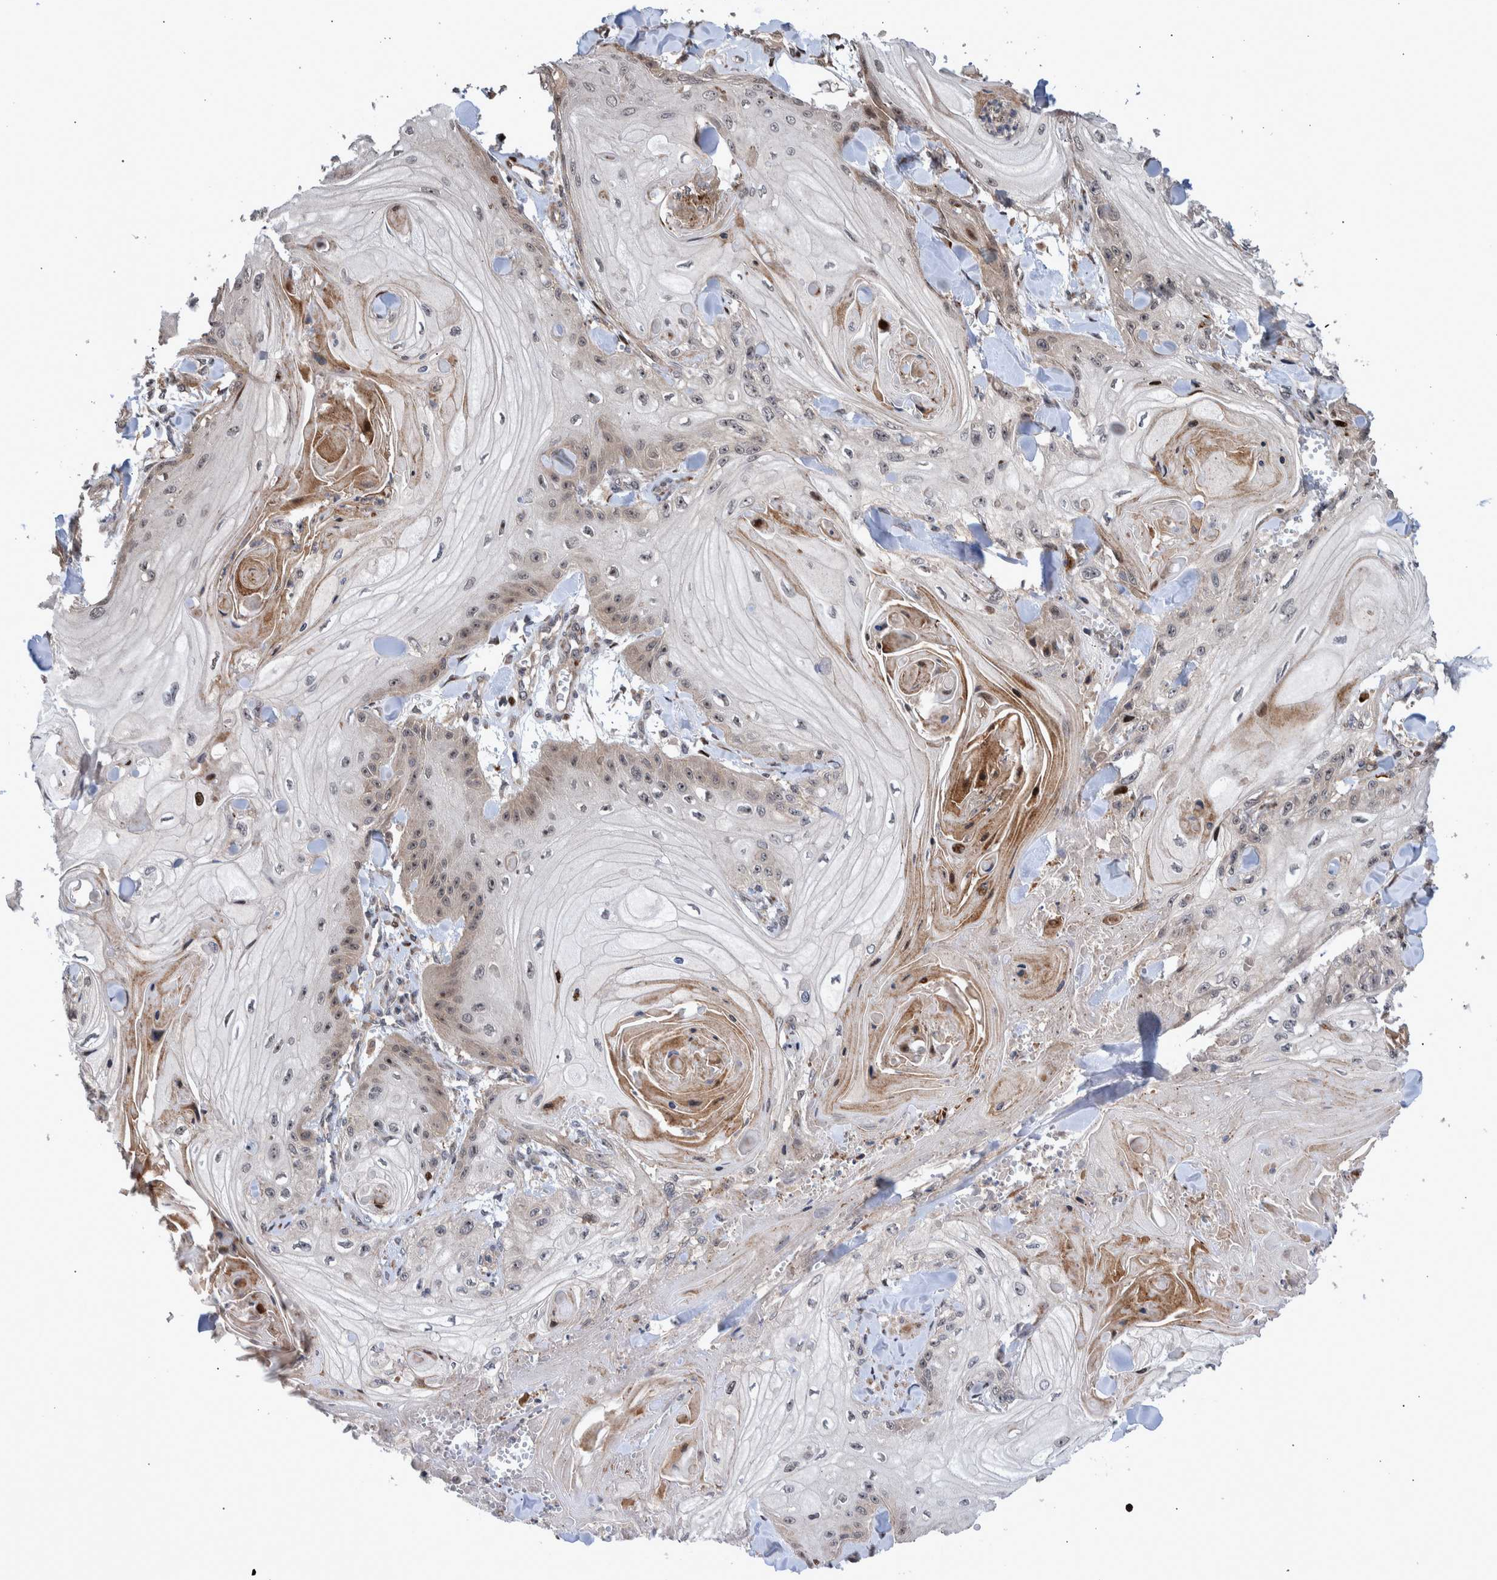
{"staining": {"intensity": "negative", "quantity": "none", "location": "none"}, "tissue": "skin cancer", "cell_type": "Tumor cells", "image_type": "cancer", "snomed": [{"axis": "morphology", "description": "Squamous cell carcinoma, NOS"}, {"axis": "topography", "description": "Skin"}], "caption": "This image is of skin squamous cell carcinoma stained with IHC to label a protein in brown with the nuclei are counter-stained blue. There is no staining in tumor cells.", "gene": "SHISA6", "patient": {"sex": "male", "age": 74}}